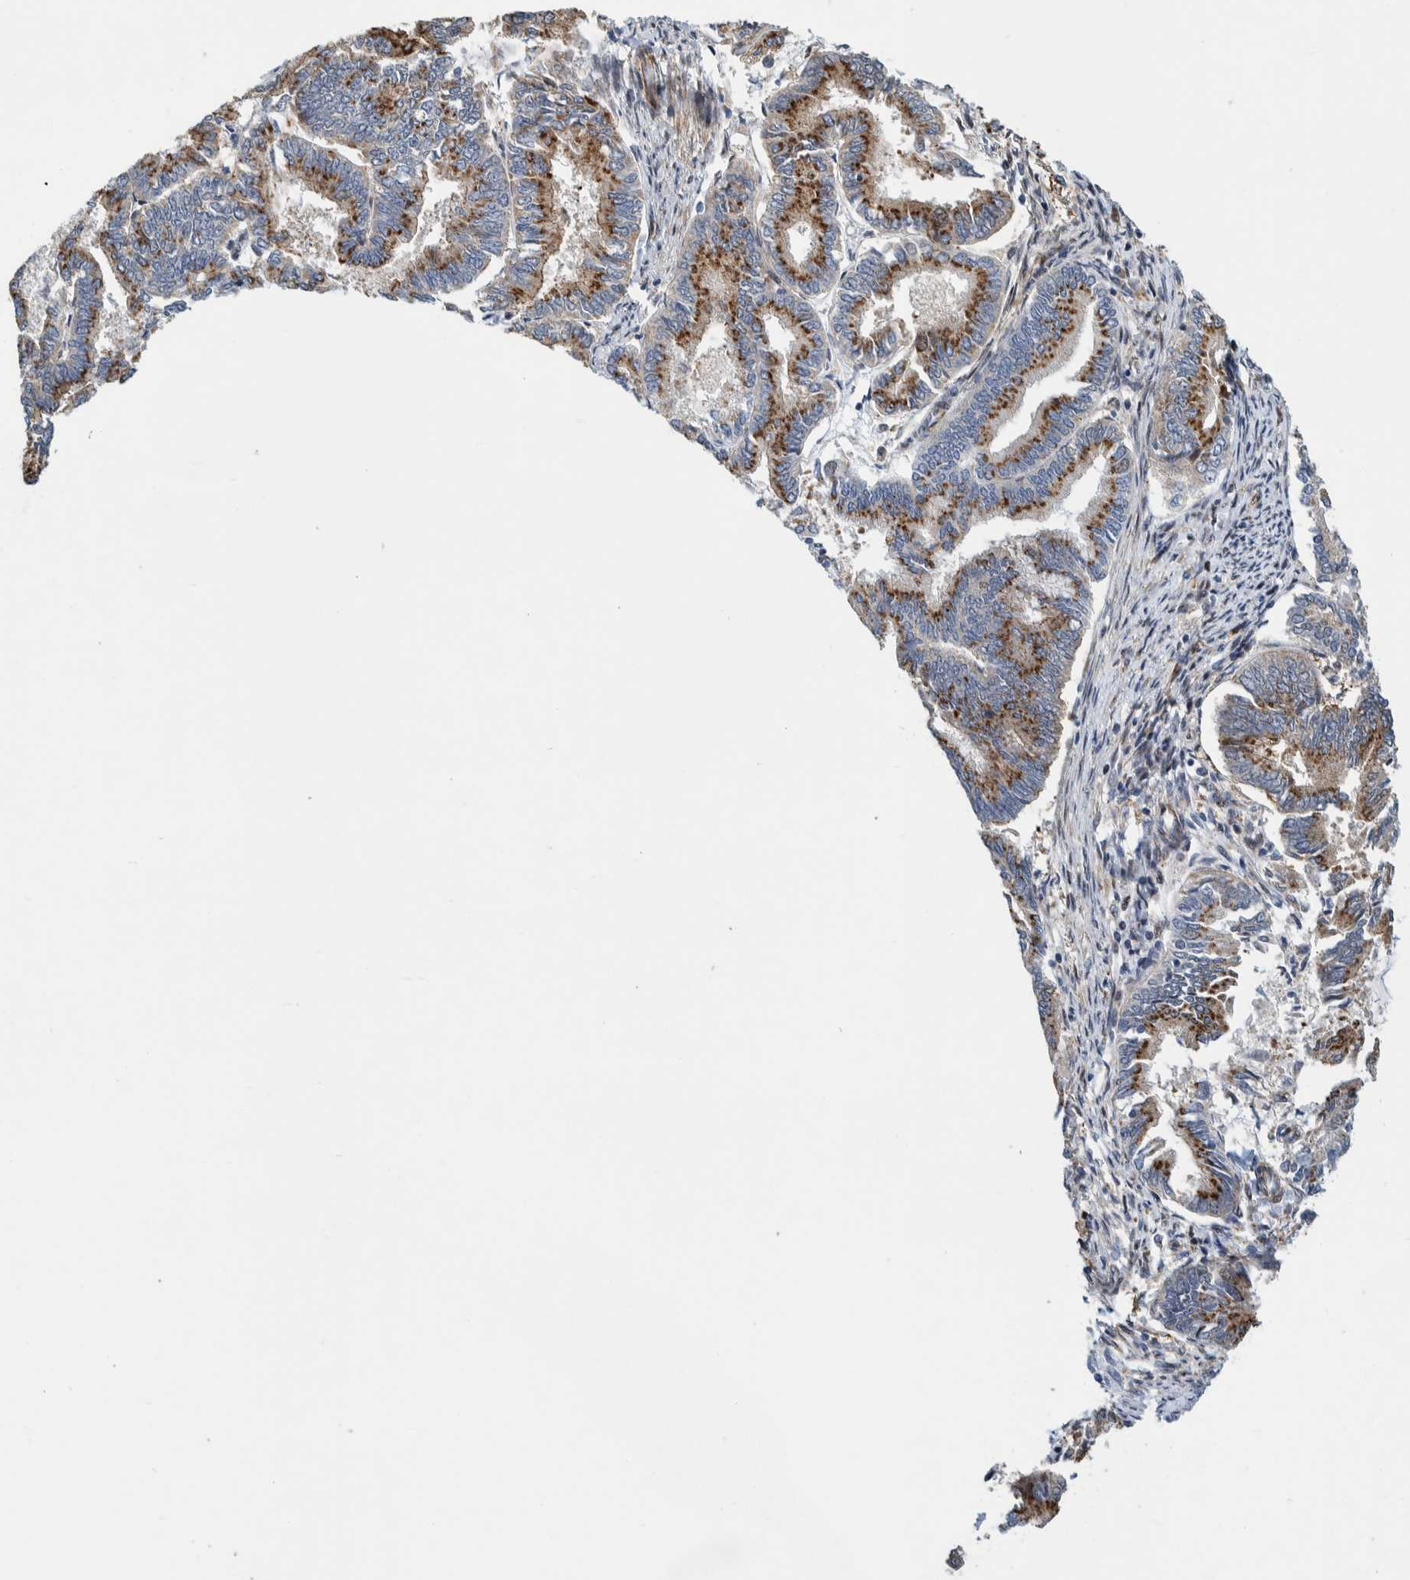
{"staining": {"intensity": "moderate", "quantity": ">75%", "location": "cytoplasmic/membranous"}, "tissue": "endometrial cancer", "cell_type": "Tumor cells", "image_type": "cancer", "snomed": [{"axis": "morphology", "description": "Adenocarcinoma, NOS"}, {"axis": "topography", "description": "Endometrium"}], "caption": "DAB (3,3'-diaminobenzidine) immunohistochemical staining of adenocarcinoma (endometrial) shows moderate cytoplasmic/membranous protein expression in about >75% of tumor cells. The protein is shown in brown color, while the nuclei are stained blue.", "gene": "CCDC57", "patient": {"sex": "female", "age": 86}}